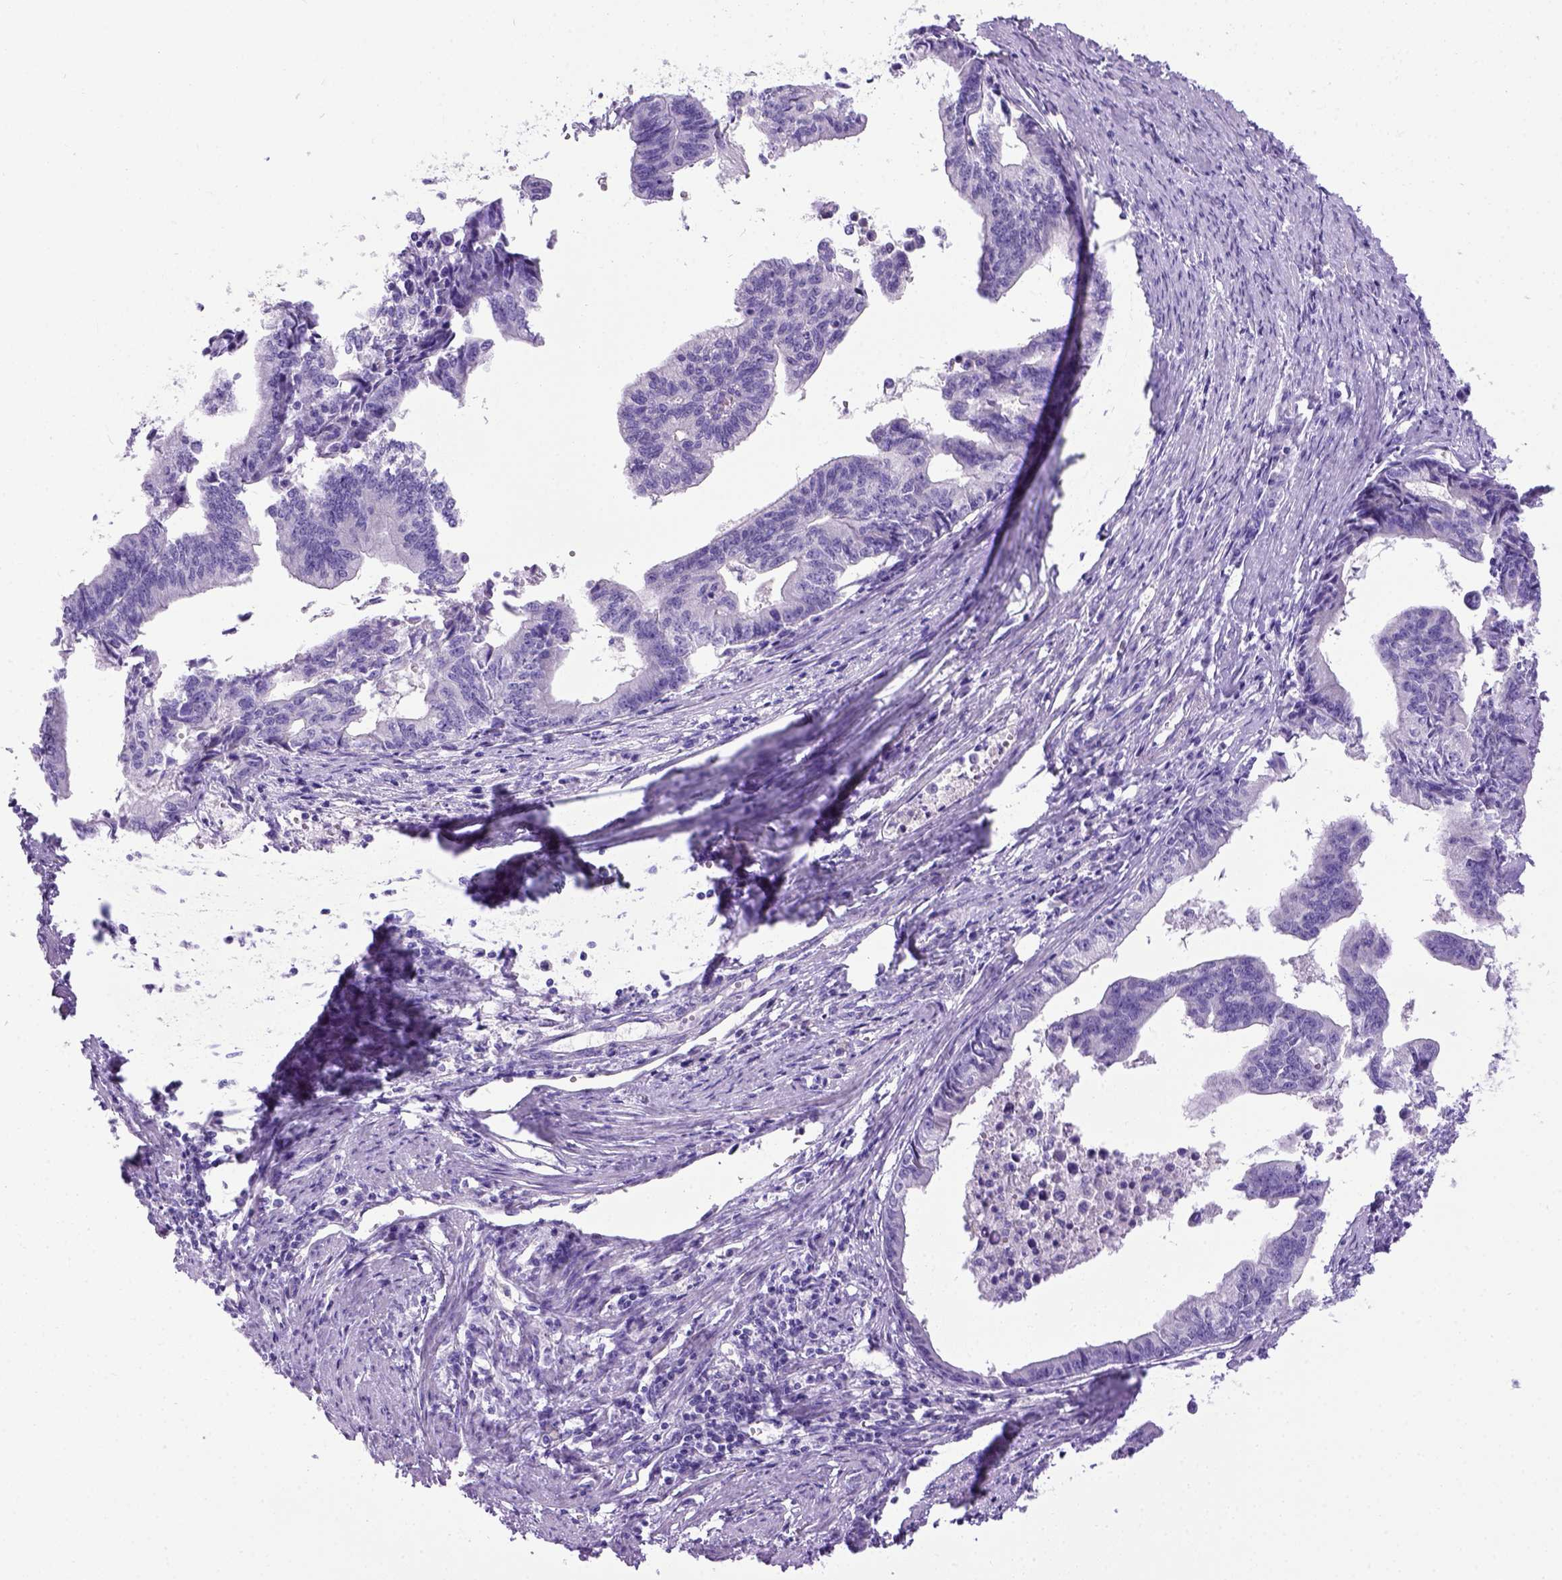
{"staining": {"intensity": "negative", "quantity": "none", "location": "none"}, "tissue": "endometrial cancer", "cell_type": "Tumor cells", "image_type": "cancer", "snomed": [{"axis": "morphology", "description": "Adenocarcinoma, NOS"}, {"axis": "topography", "description": "Endometrium"}], "caption": "The micrograph reveals no significant staining in tumor cells of endometrial adenocarcinoma.", "gene": "IGF2", "patient": {"sex": "female", "age": 65}}